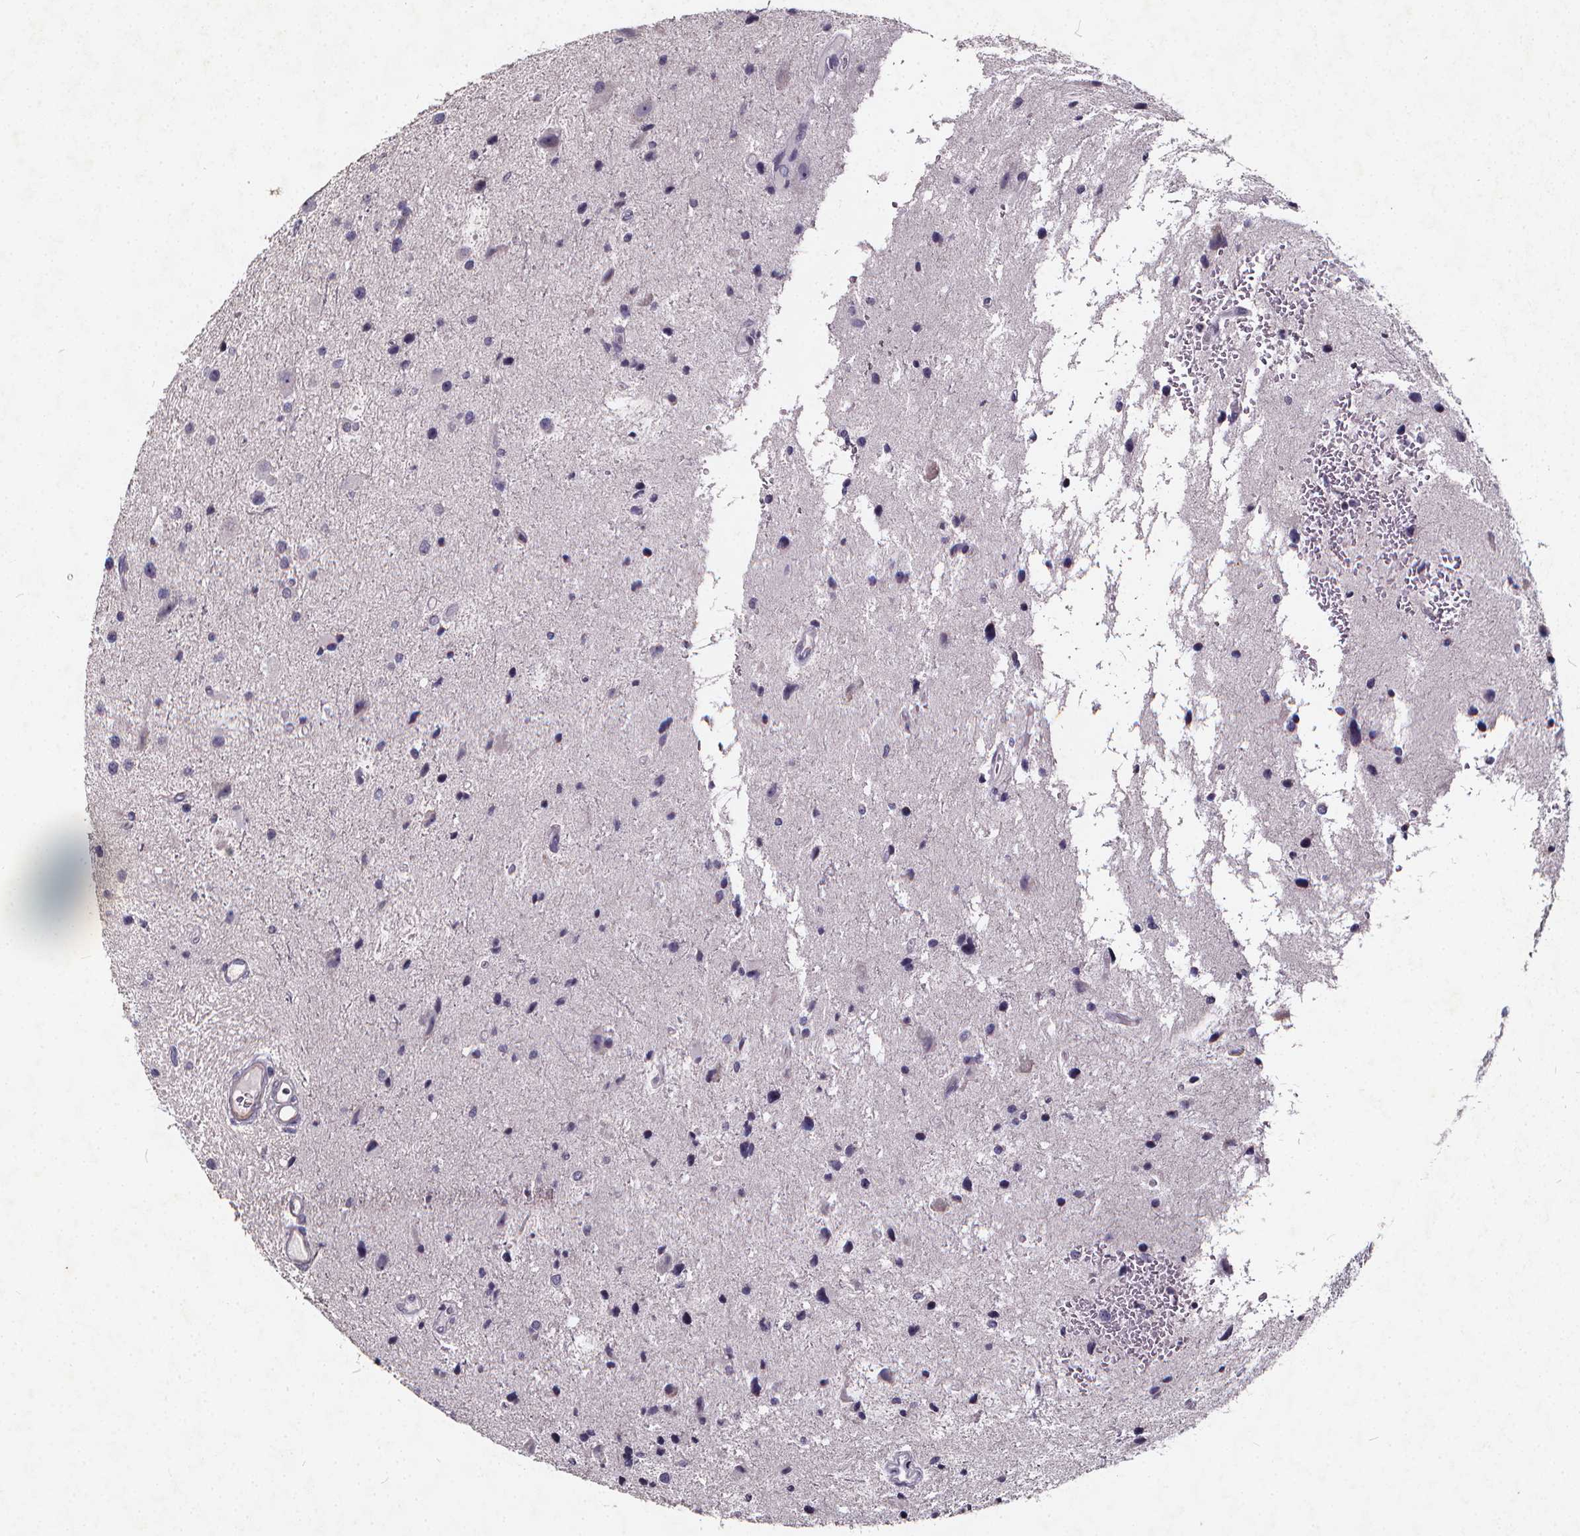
{"staining": {"intensity": "negative", "quantity": "none", "location": "none"}, "tissue": "glioma", "cell_type": "Tumor cells", "image_type": "cancer", "snomed": [{"axis": "morphology", "description": "Glioma, malignant, Low grade"}, {"axis": "topography", "description": "Brain"}], "caption": "An image of glioma stained for a protein exhibits no brown staining in tumor cells.", "gene": "TSPAN14", "patient": {"sex": "female", "age": 32}}